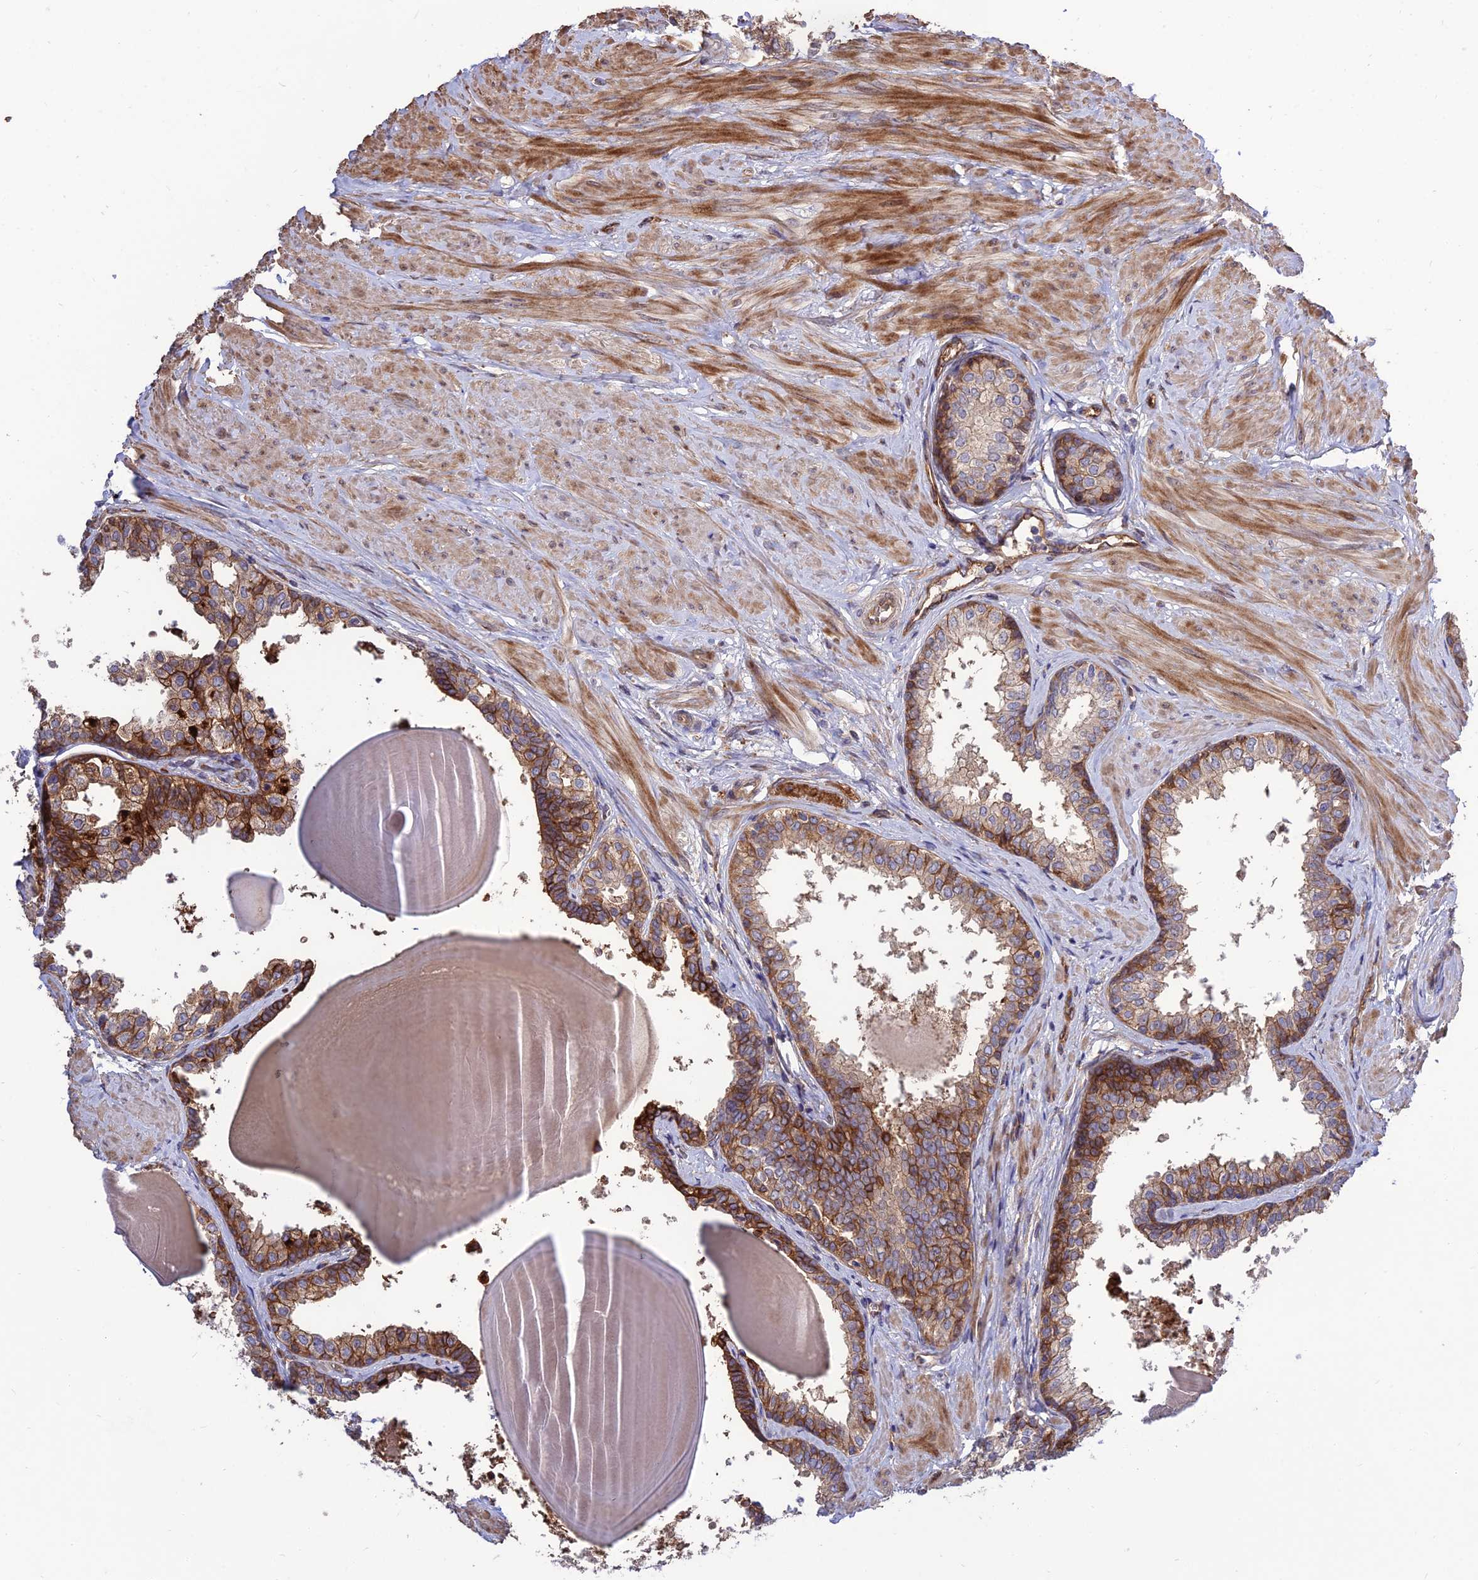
{"staining": {"intensity": "strong", "quantity": "25%-75%", "location": "cytoplasmic/membranous"}, "tissue": "prostate", "cell_type": "Glandular cells", "image_type": "normal", "snomed": [{"axis": "morphology", "description": "Normal tissue, NOS"}, {"axis": "topography", "description": "Prostate"}], "caption": "A high-resolution histopathology image shows immunohistochemistry (IHC) staining of normal prostate, which demonstrates strong cytoplasmic/membranous positivity in about 25%-75% of glandular cells. (DAB = brown stain, brightfield microscopy at high magnification).", "gene": "CRTAP", "patient": {"sex": "male", "age": 48}}